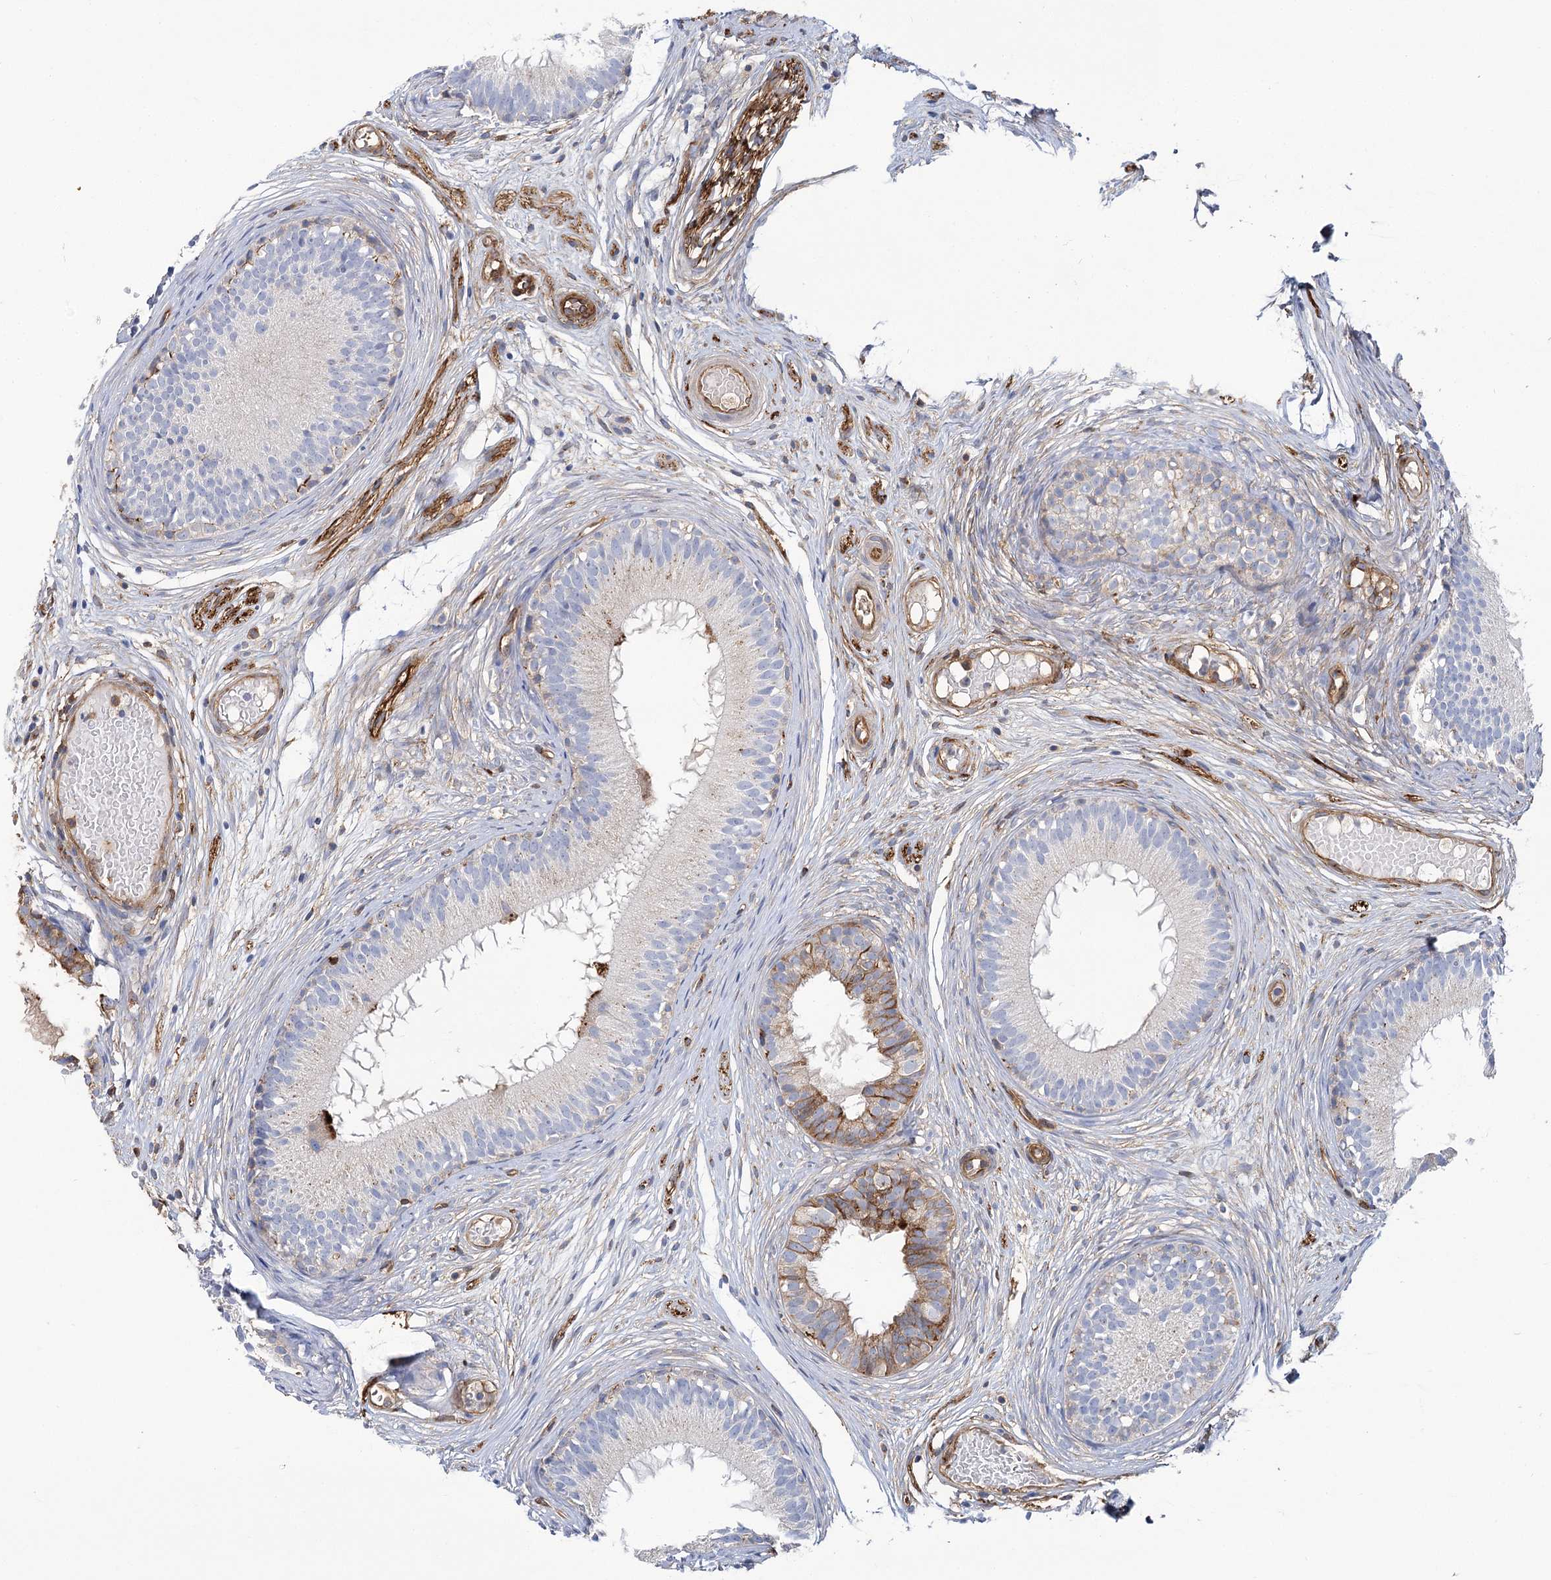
{"staining": {"intensity": "strong", "quantity": "25%-75%", "location": "cytoplasmic/membranous"}, "tissue": "epididymis", "cell_type": "Glandular cells", "image_type": "normal", "snomed": [{"axis": "morphology", "description": "Normal tissue, NOS"}, {"axis": "morphology", "description": "Atrophy, NOS"}, {"axis": "topography", "description": "Testis"}, {"axis": "topography", "description": "Epididymis"}], "caption": "Protein staining of normal epididymis demonstrates strong cytoplasmic/membranous staining in about 25%-75% of glandular cells. (DAB (3,3'-diaminobenzidine) IHC, brown staining for protein, blue staining for nuclei).", "gene": "GUSB", "patient": {"sex": "male", "age": 18}}